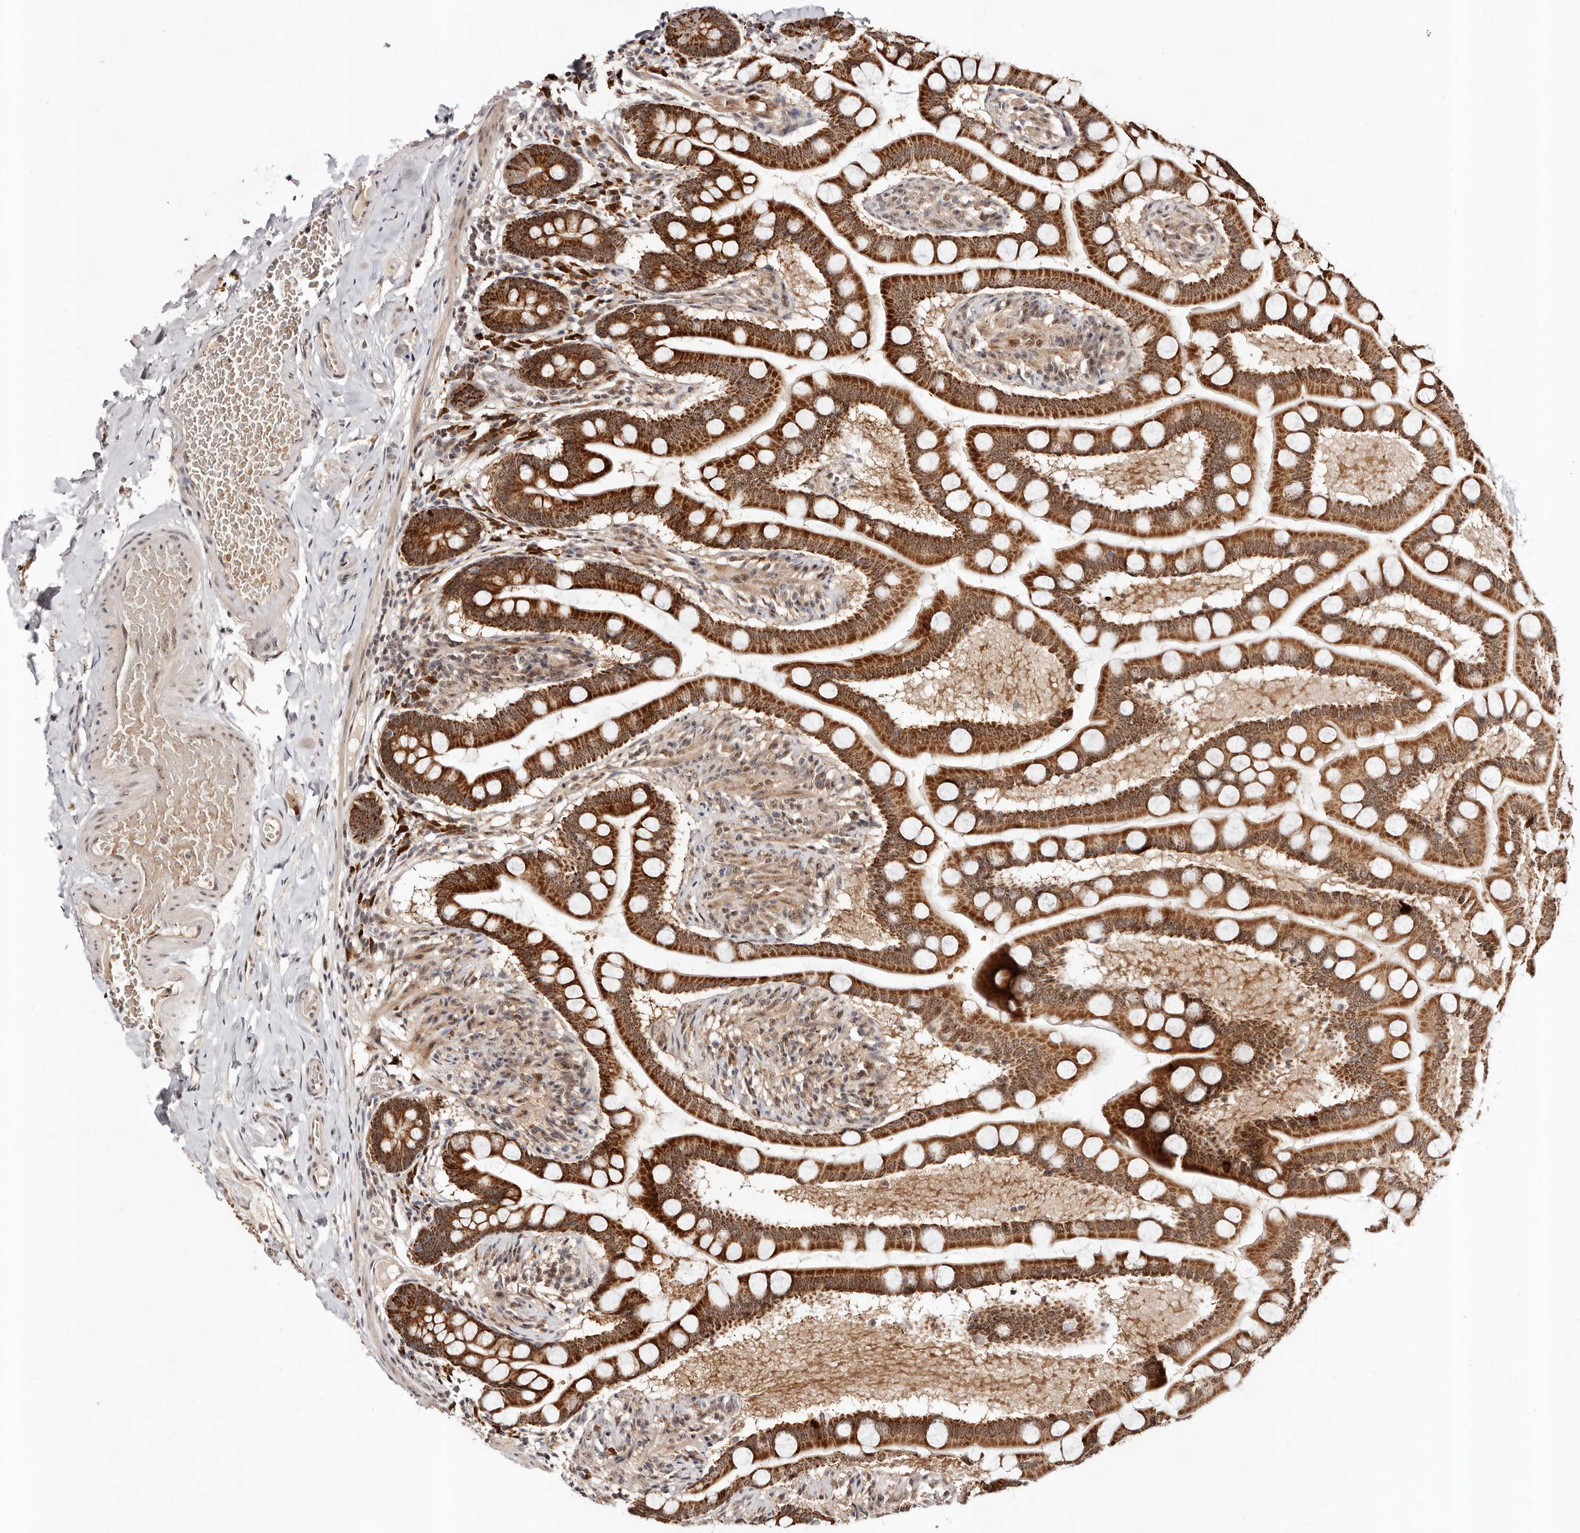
{"staining": {"intensity": "strong", "quantity": ">75%", "location": "cytoplasmic/membranous"}, "tissue": "small intestine", "cell_type": "Glandular cells", "image_type": "normal", "snomed": [{"axis": "morphology", "description": "Normal tissue, NOS"}, {"axis": "topography", "description": "Small intestine"}], "caption": "IHC staining of normal small intestine, which reveals high levels of strong cytoplasmic/membranous expression in approximately >75% of glandular cells indicating strong cytoplasmic/membranous protein expression. The staining was performed using DAB (brown) for protein detection and nuclei were counterstained in hematoxylin (blue).", "gene": "APOL6", "patient": {"sex": "male", "age": 41}}